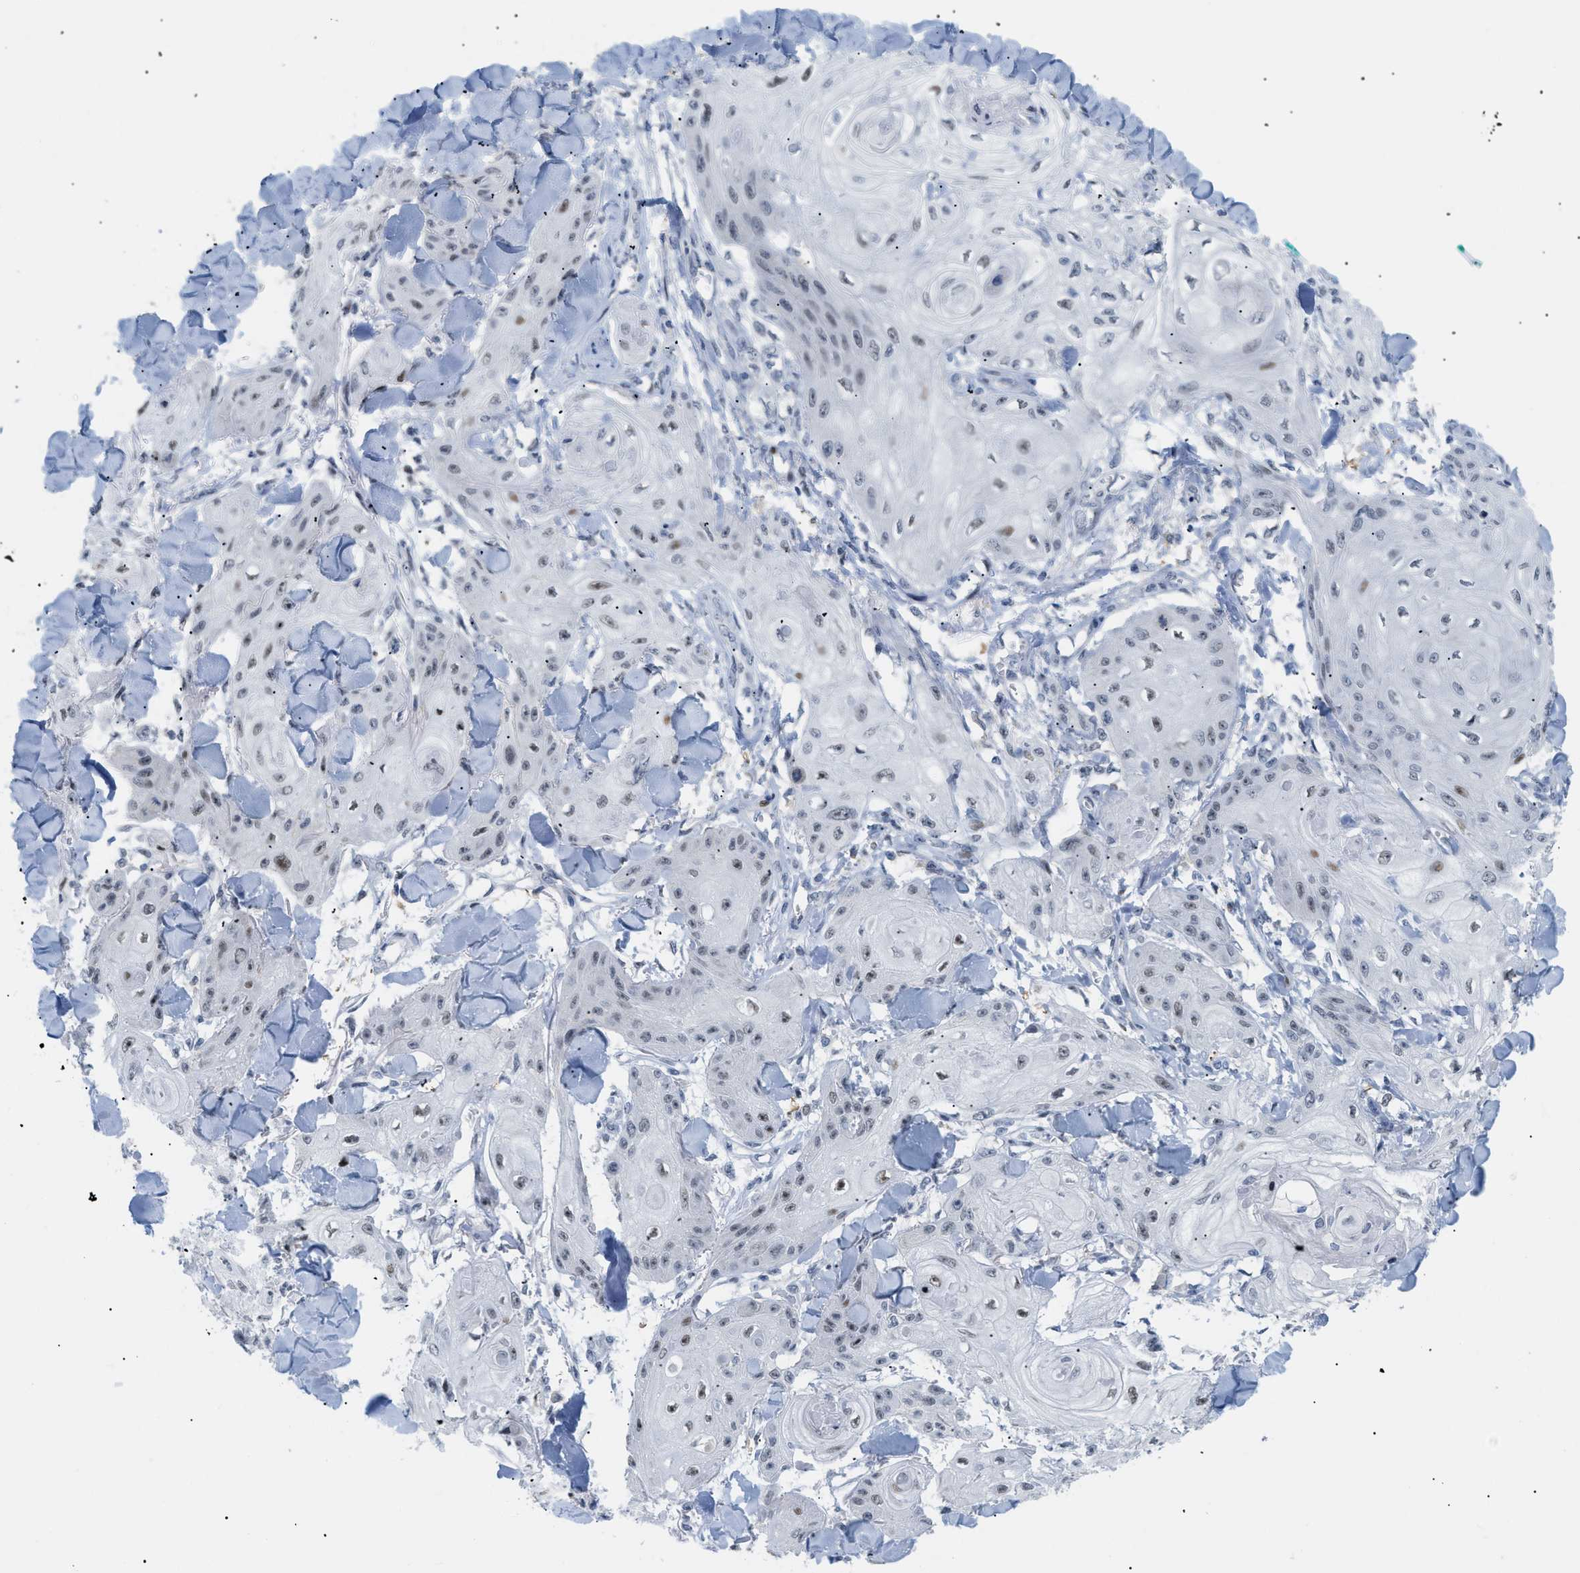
{"staining": {"intensity": "weak", "quantity": ">75%", "location": "nuclear"}, "tissue": "skin cancer", "cell_type": "Tumor cells", "image_type": "cancer", "snomed": [{"axis": "morphology", "description": "Squamous cell carcinoma, NOS"}, {"axis": "topography", "description": "Skin"}], "caption": "IHC histopathology image of neoplastic tissue: skin squamous cell carcinoma stained using IHC demonstrates low levels of weak protein expression localized specifically in the nuclear of tumor cells, appearing as a nuclear brown color.", "gene": "MED1", "patient": {"sex": "male", "age": 74}}